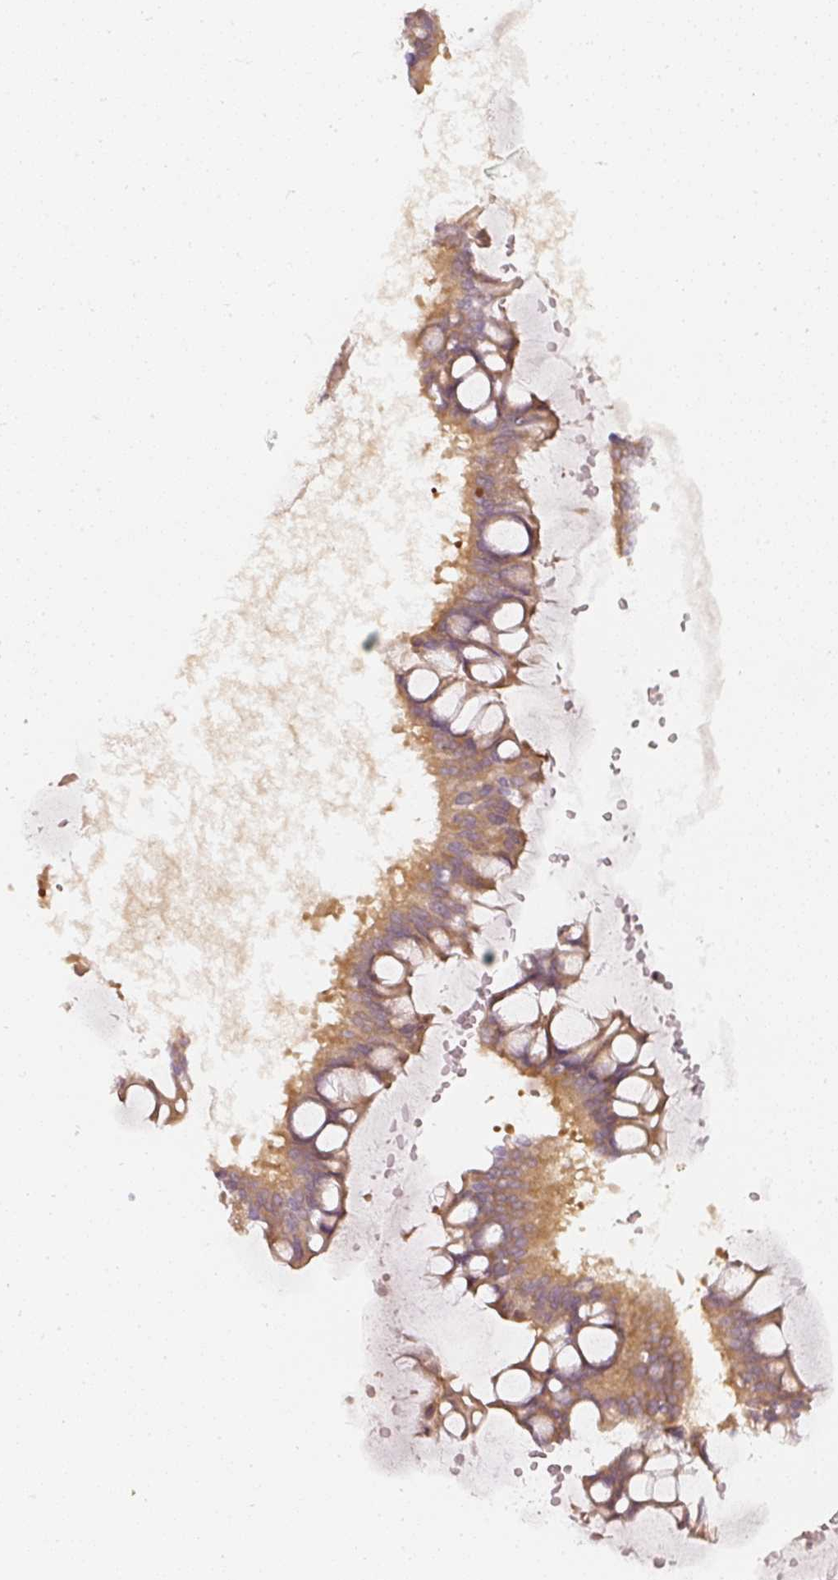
{"staining": {"intensity": "moderate", "quantity": ">75%", "location": "cytoplasmic/membranous"}, "tissue": "ovarian cancer", "cell_type": "Tumor cells", "image_type": "cancer", "snomed": [{"axis": "morphology", "description": "Cystadenocarcinoma, mucinous, NOS"}, {"axis": "topography", "description": "Ovary"}], "caption": "Ovarian cancer (mucinous cystadenocarcinoma) stained with DAB immunohistochemistry displays medium levels of moderate cytoplasmic/membranous expression in about >75% of tumor cells. (DAB IHC with brightfield microscopy, high magnification).", "gene": "ASMTL", "patient": {"sex": "female", "age": 73}}